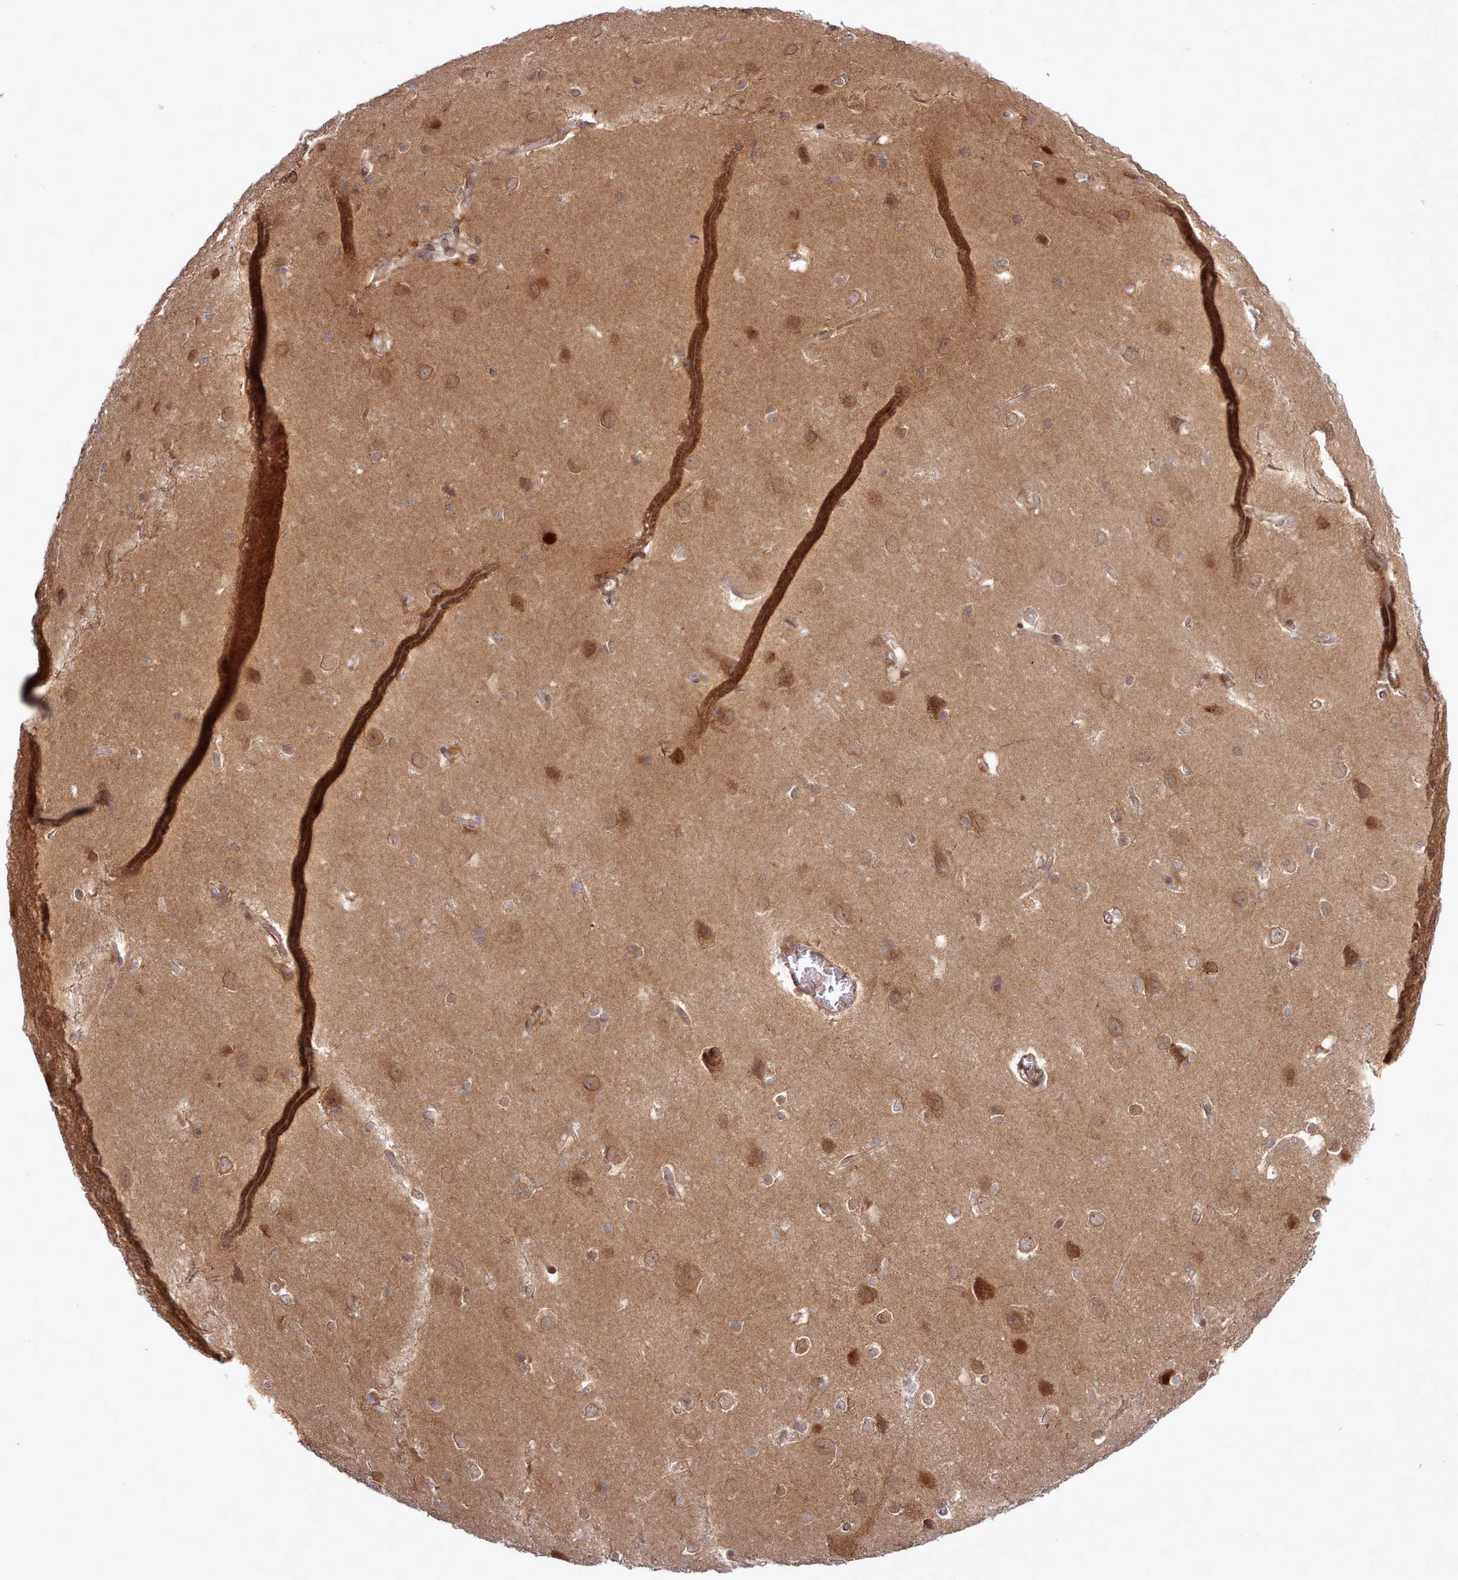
{"staining": {"intensity": "moderate", "quantity": "25%-75%", "location": "cytoplasmic/membranous"}, "tissue": "cerebral cortex", "cell_type": "Endothelial cells", "image_type": "normal", "snomed": [{"axis": "morphology", "description": "Normal tissue, NOS"}, {"axis": "topography", "description": "Cerebral cortex"}], "caption": "Protein positivity by IHC demonstrates moderate cytoplasmic/membranous positivity in about 25%-75% of endothelial cells in benign cerebral cortex.", "gene": "UBE2G1", "patient": {"sex": "male", "age": 37}}